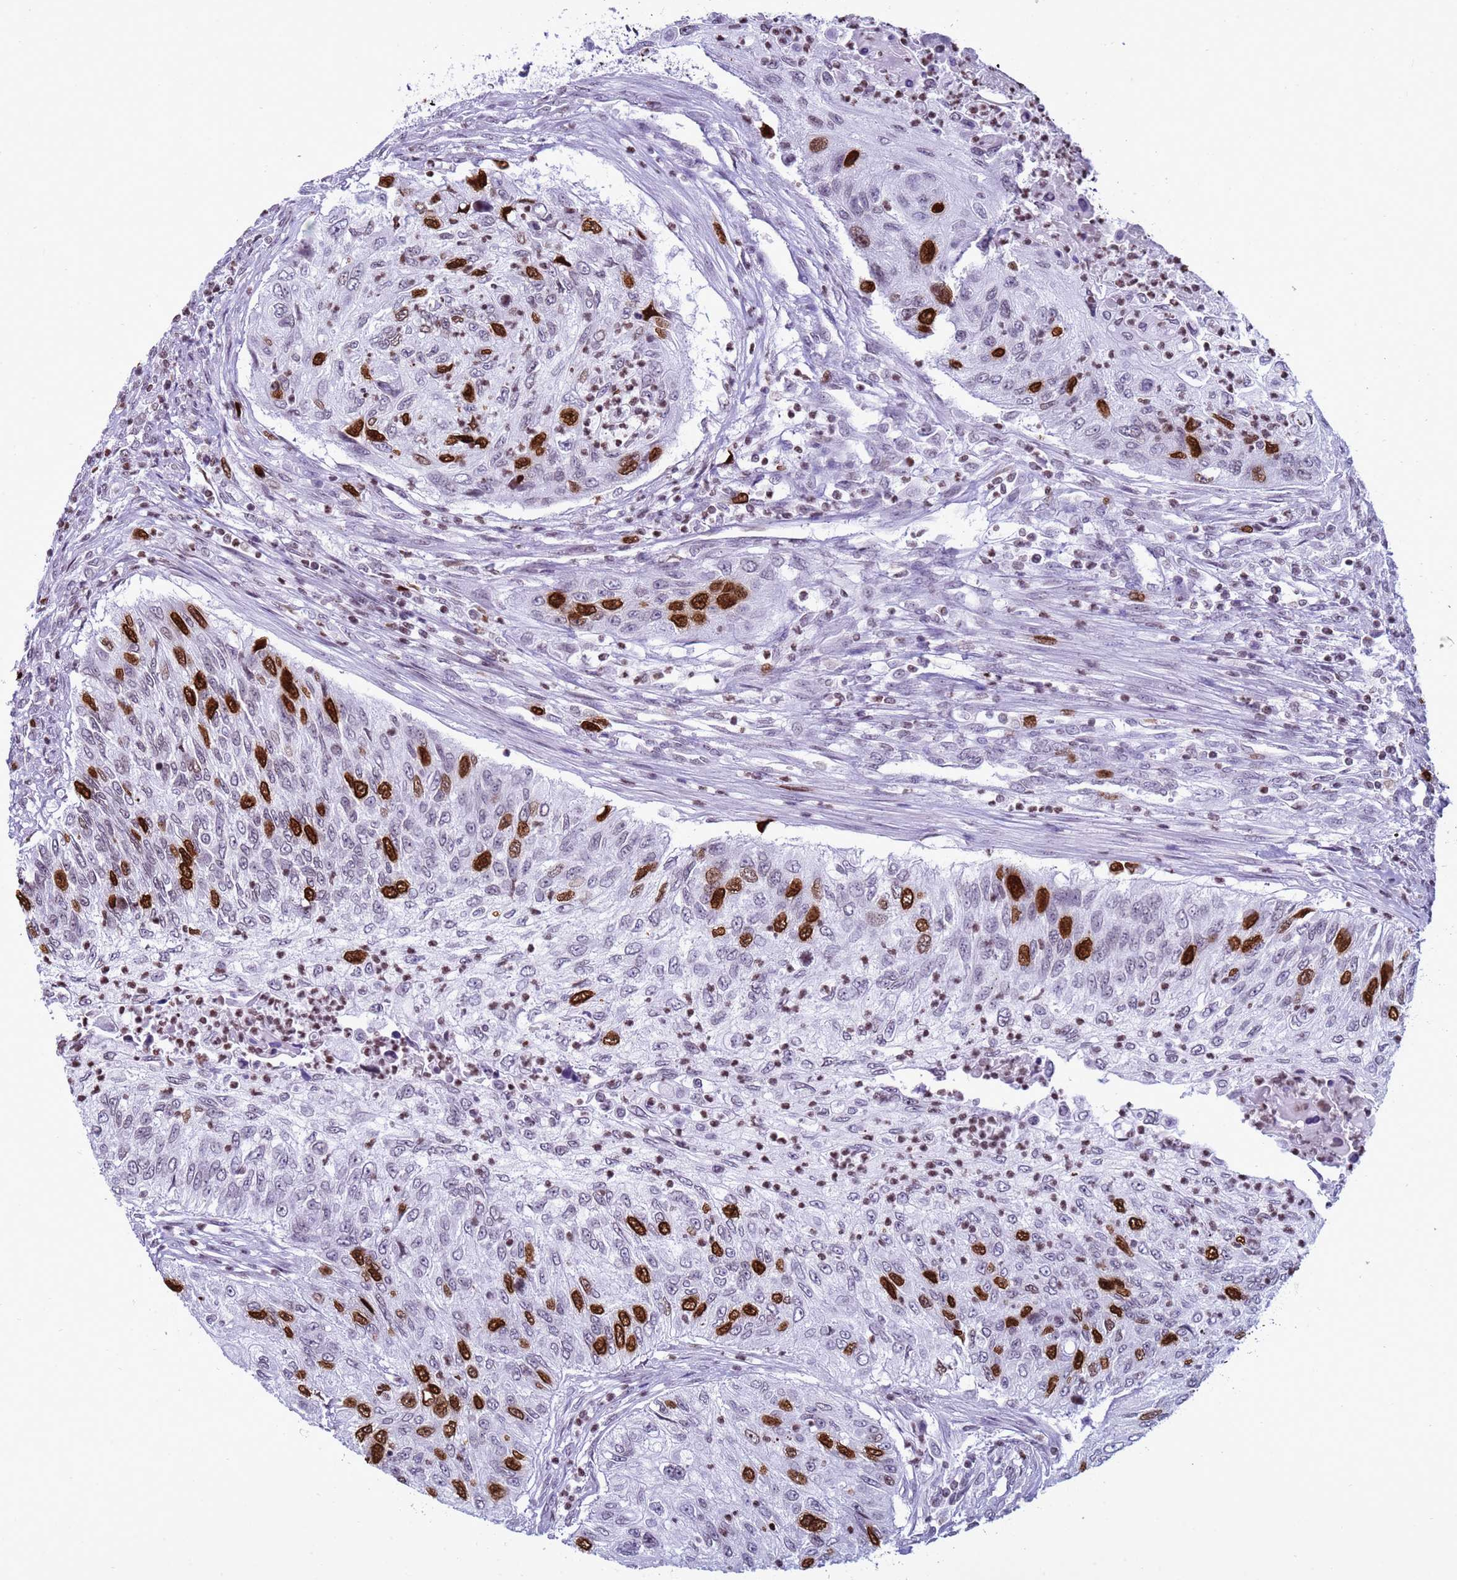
{"staining": {"intensity": "strong", "quantity": "<25%", "location": "nuclear"}, "tissue": "urothelial cancer", "cell_type": "Tumor cells", "image_type": "cancer", "snomed": [{"axis": "morphology", "description": "Urothelial carcinoma, High grade"}, {"axis": "topography", "description": "Urinary bladder"}], "caption": "Brown immunohistochemical staining in high-grade urothelial carcinoma shows strong nuclear expression in about <25% of tumor cells.", "gene": "H4C8", "patient": {"sex": "female", "age": 60}}